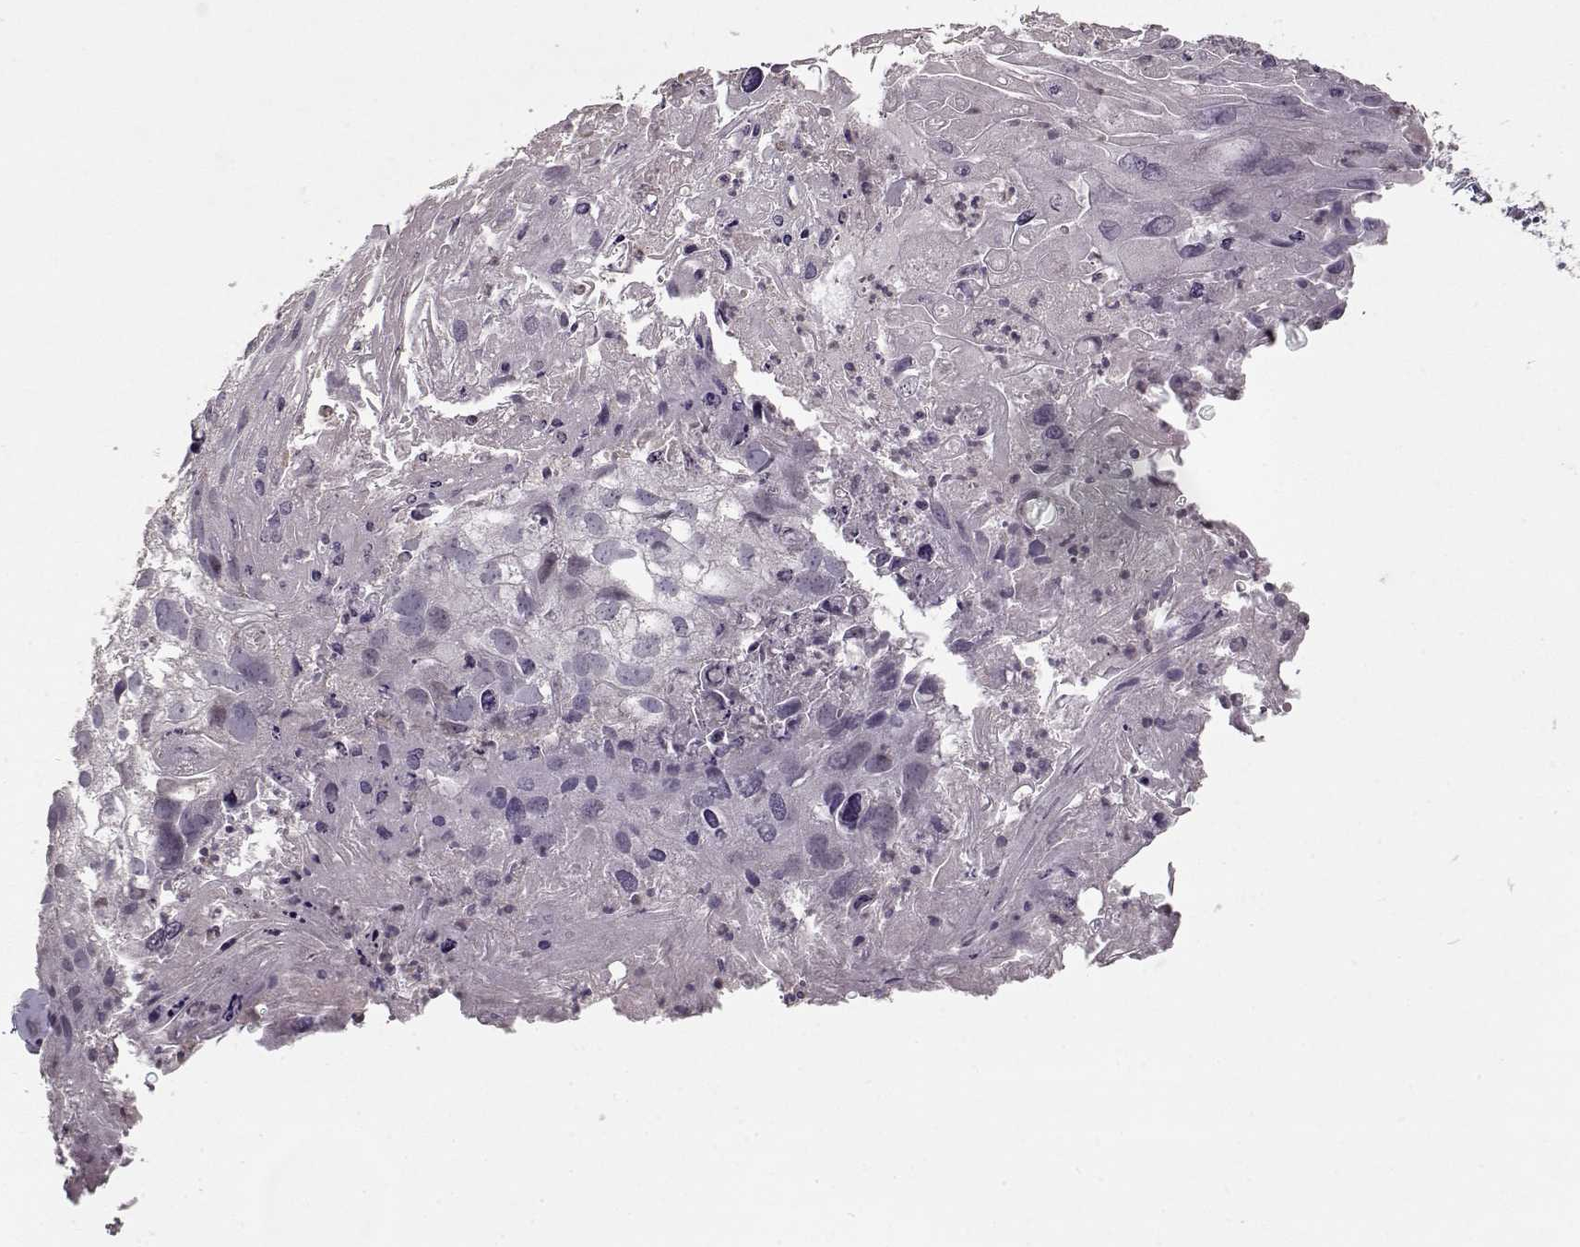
{"staining": {"intensity": "negative", "quantity": "none", "location": "none"}, "tissue": "cervical cancer", "cell_type": "Tumor cells", "image_type": "cancer", "snomed": [{"axis": "morphology", "description": "Squamous cell carcinoma, NOS"}, {"axis": "topography", "description": "Cervix"}], "caption": "This is an IHC histopathology image of human cervical squamous cell carcinoma. There is no expression in tumor cells.", "gene": "LAMA2", "patient": {"sex": "female", "age": 53}}